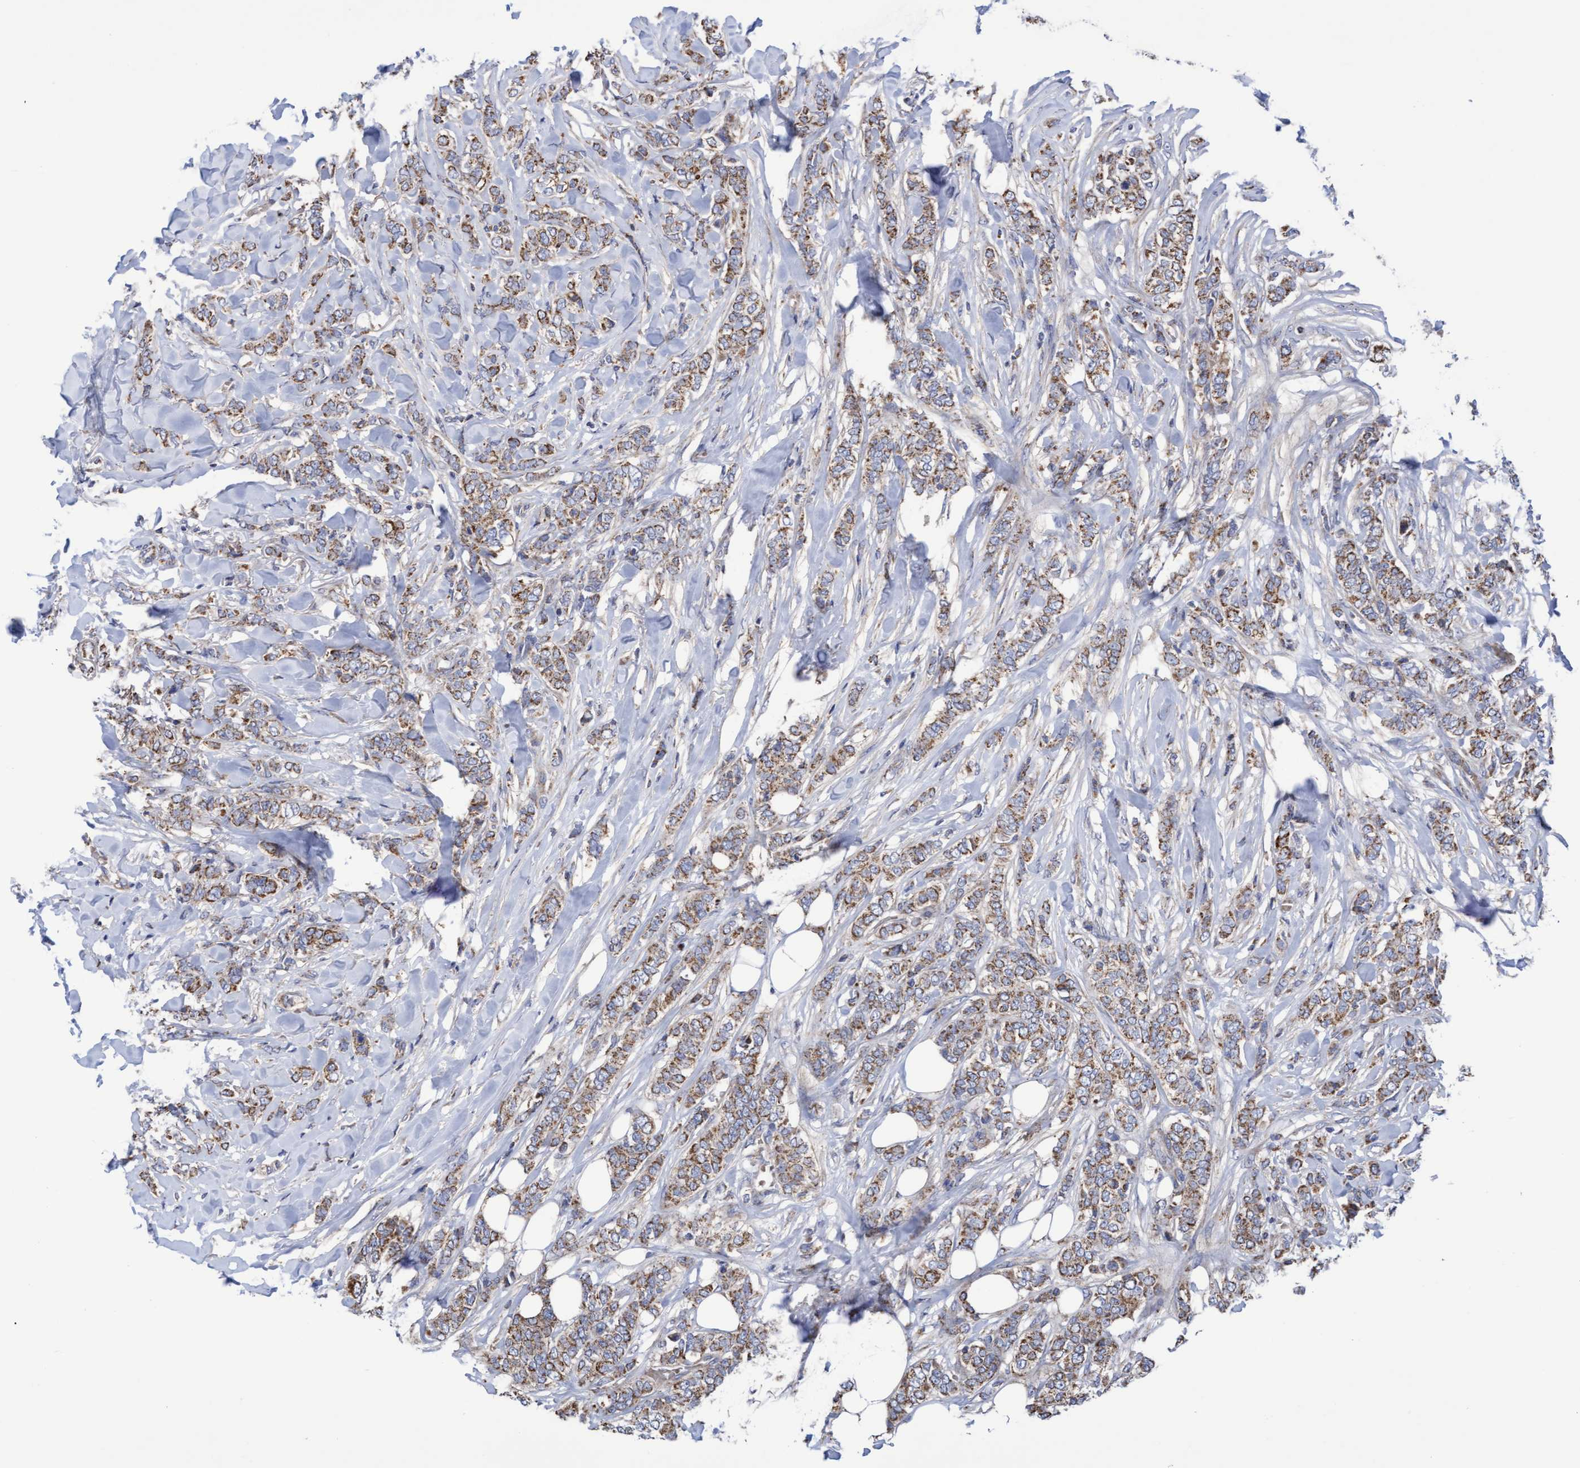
{"staining": {"intensity": "moderate", "quantity": ">75%", "location": "cytoplasmic/membranous"}, "tissue": "breast cancer", "cell_type": "Tumor cells", "image_type": "cancer", "snomed": [{"axis": "morphology", "description": "Lobular carcinoma"}, {"axis": "topography", "description": "Skin"}, {"axis": "topography", "description": "Breast"}], "caption": "Breast cancer was stained to show a protein in brown. There is medium levels of moderate cytoplasmic/membranous expression in about >75% of tumor cells. (Stains: DAB (3,3'-diaminobenzidine) in brown, nuclei in blue, Microscopy: brightfield microscopy at high magnification).", "gene": "COBL", "patient": {"sex": "female", "age": 46}}